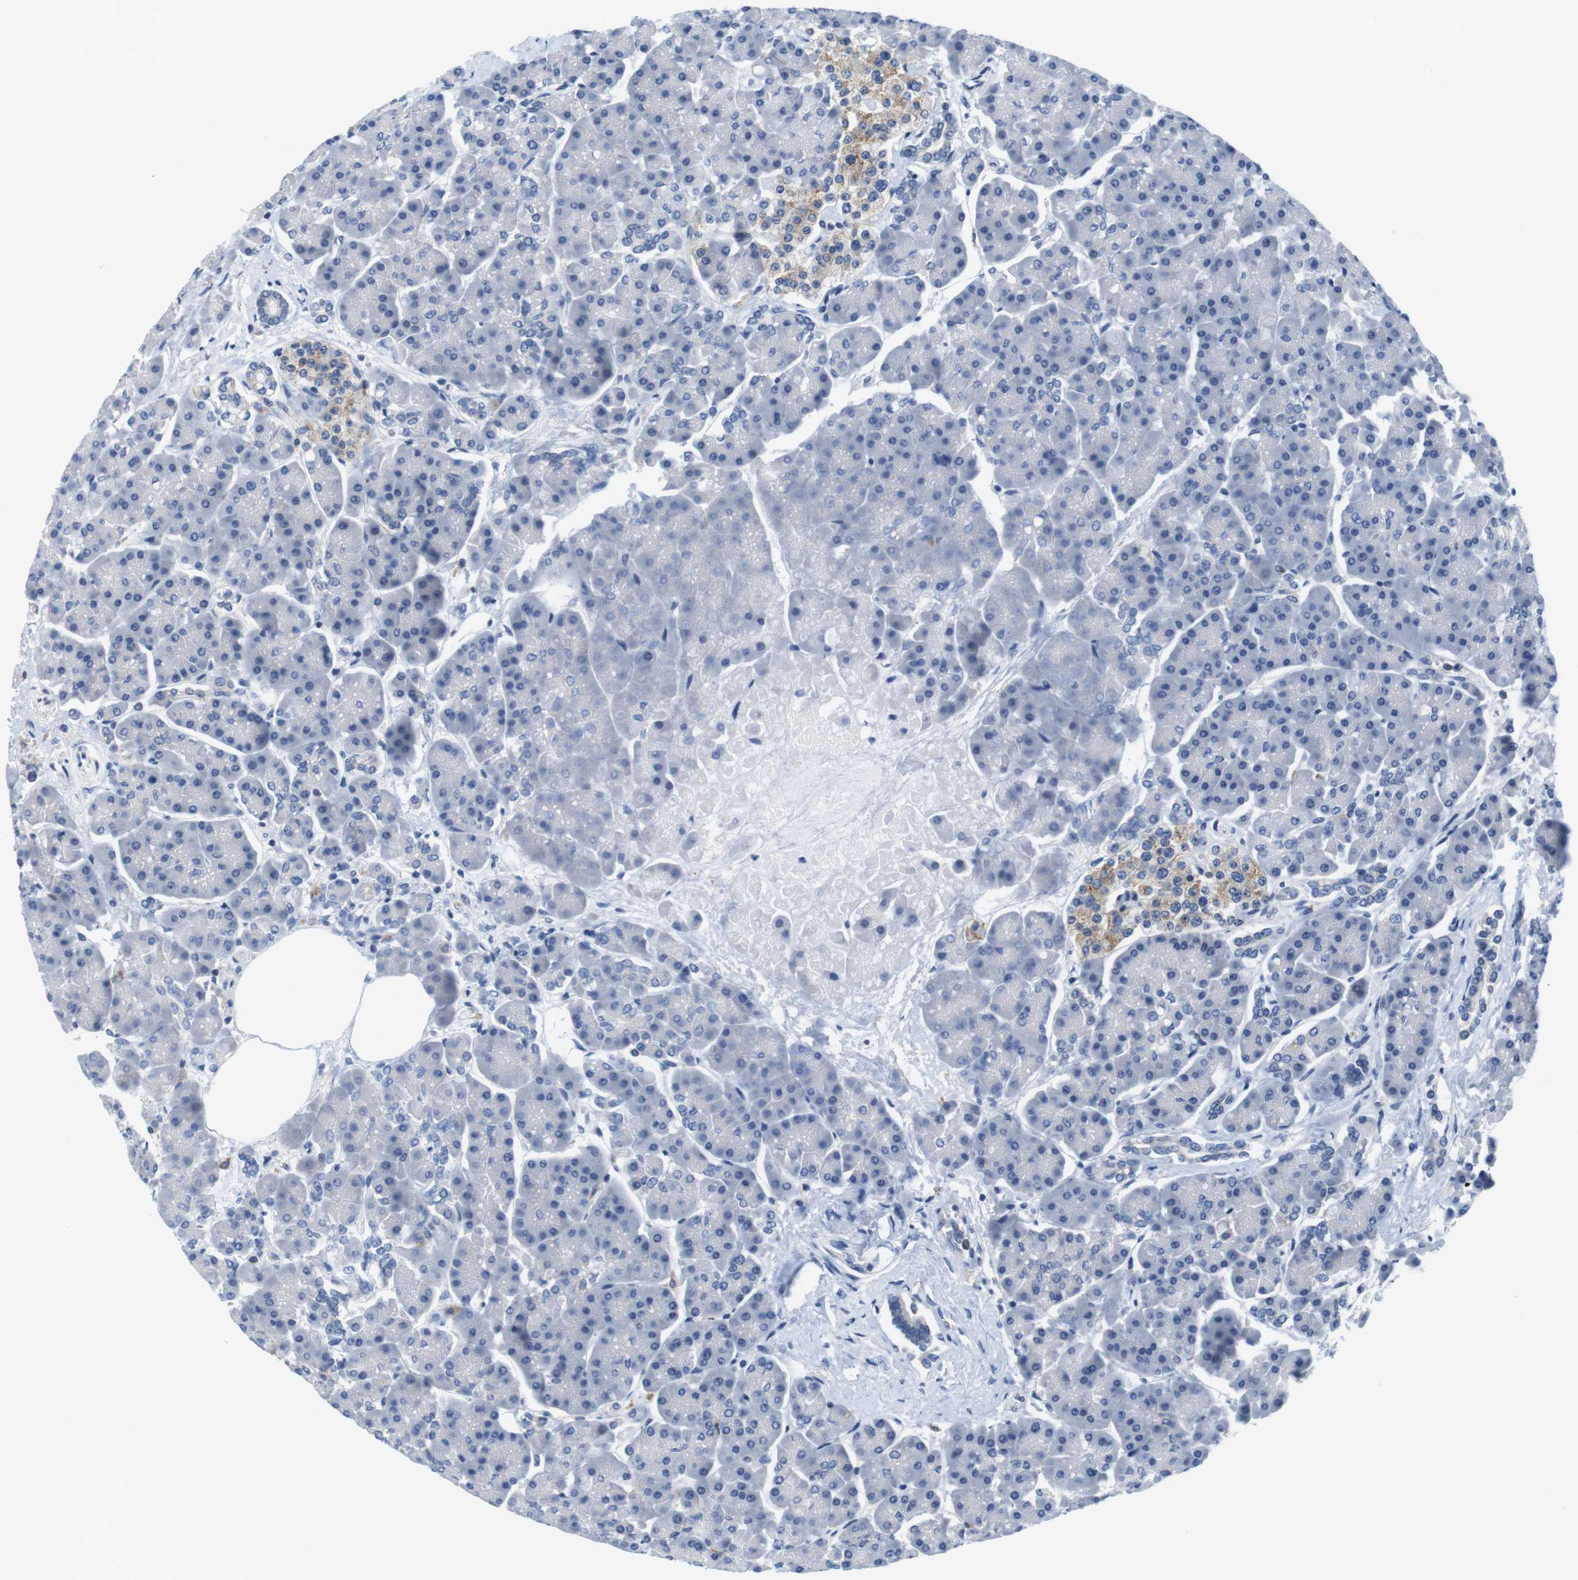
{"staining": {"intensity": "negative", "quantity": "none", "location": "none"}, "tissue": "pancreas", "cell_type": "Exocrine glandular cells", "image_type": "normal", "snomed": [{"axis": "morphology", "description": "Normal tissue, NOS"}, {"axis": "topography", "description": "Pancreas"}], "caption": "This is a photomicrograph of immunohistochemistry (IHC) staining of benign pancreas, which shows no staining in exocrine glandular cells.", "gene": "CNGA2", "patient": {"sex": "female", "age": 70}}